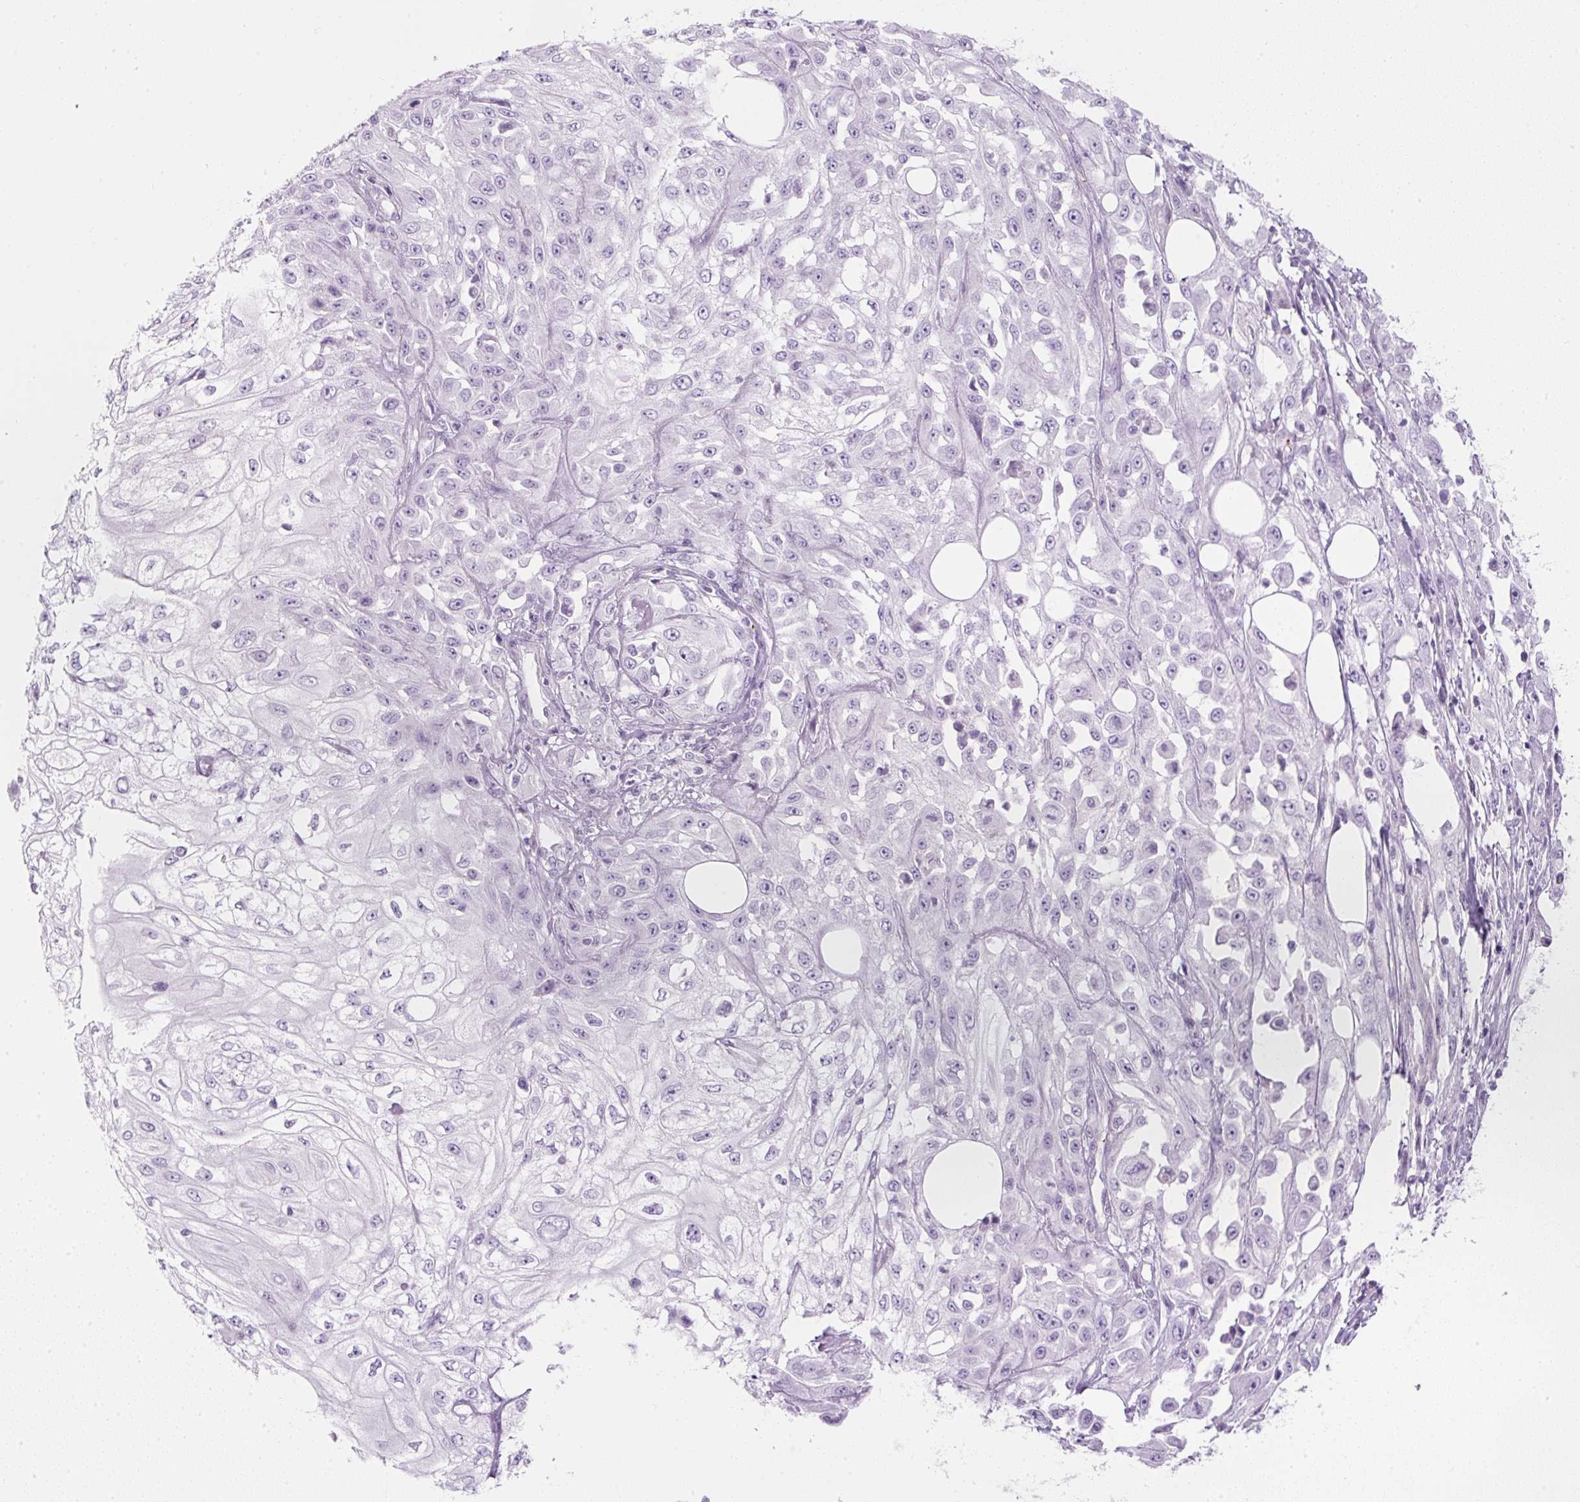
{"staining": {"intensity": "negative", "quantity": "none", "location": "none"}, "tissue": "skin cancer", "cell_type": "Tumor cells", "image_type": "cancer", "snomed": [{"axis": "morphology", "description": "Squamous cell carcinoma, NOS"}, {"axis": "morphology", "description": "Squamous cell carcinoma, metastatic, NOS"}, {"axis": "topography", "description": "Skin"}, {"axis": "topography", "description": "Lymph node"}], "caption": "Skin cancer (squamous cell carcinoma) was stained to show a protein in brown. There is no significant positivity in tumor cells. (Immunohistochemistry, brightfield microscopy, high magnification).", "gene": "PF4V1", "patient": {"sex": "male", "age": 75}}